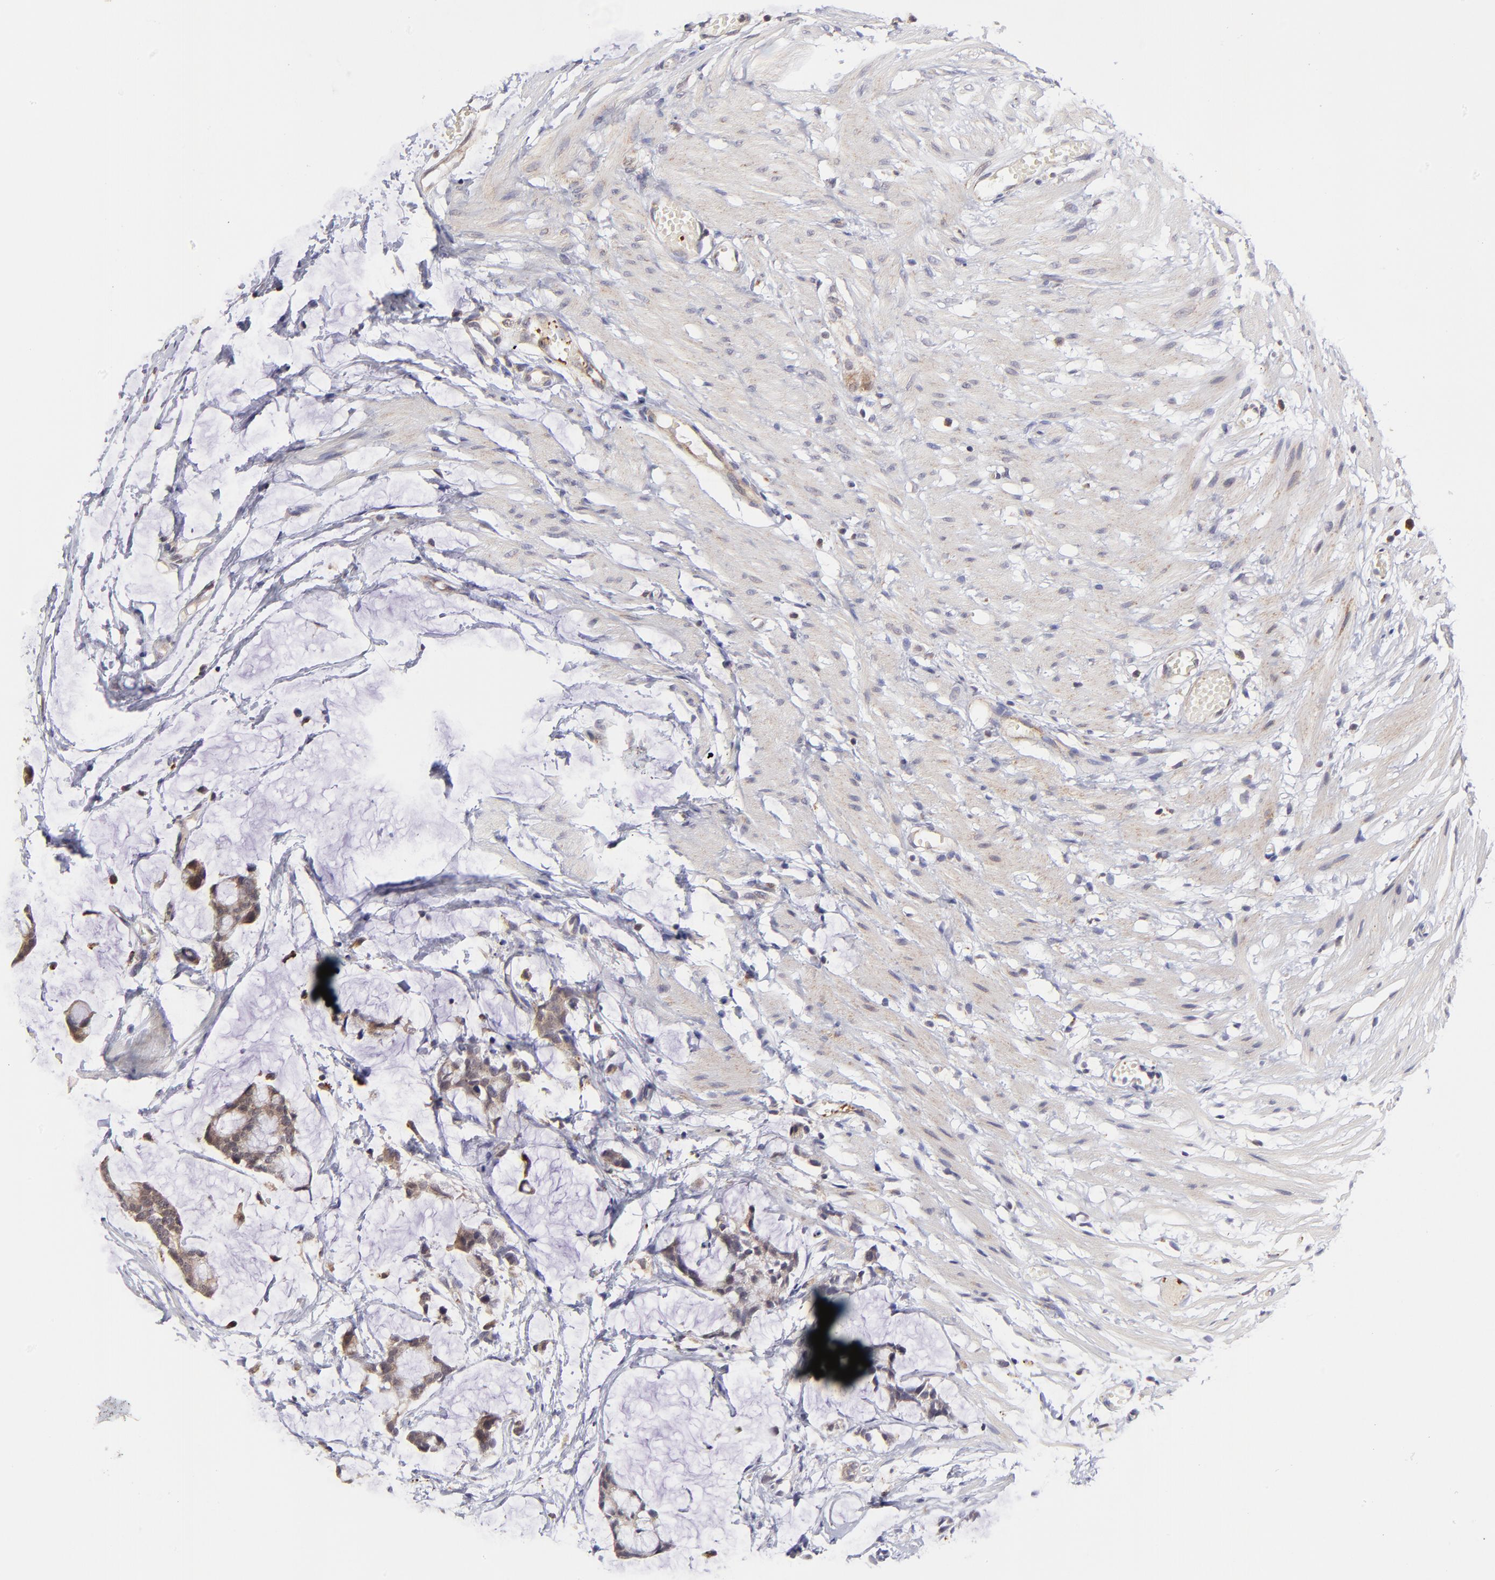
{"staining": {"intensity": "weak", "quantity": ">75%", "location": "cytoplasmic/membranous"}, "tissue": "colorectal cancer", "cell_type": "Tumor cells", "image_type": "cancer", "snomed": [{"axis": "morphology", "description": "Adenocarcinoma, NOS"}, {"axis": "topography", "description": "Colon"}], "caption": "IHC micrograph of colorectal cancer stained for a protein (brown), which reveals low levels of weak cytoplasmic/membranous expression in approximately >75% of tumor cells.", "gene": "MAP2K7", "patient": {"sex": "male", "age": 14}}